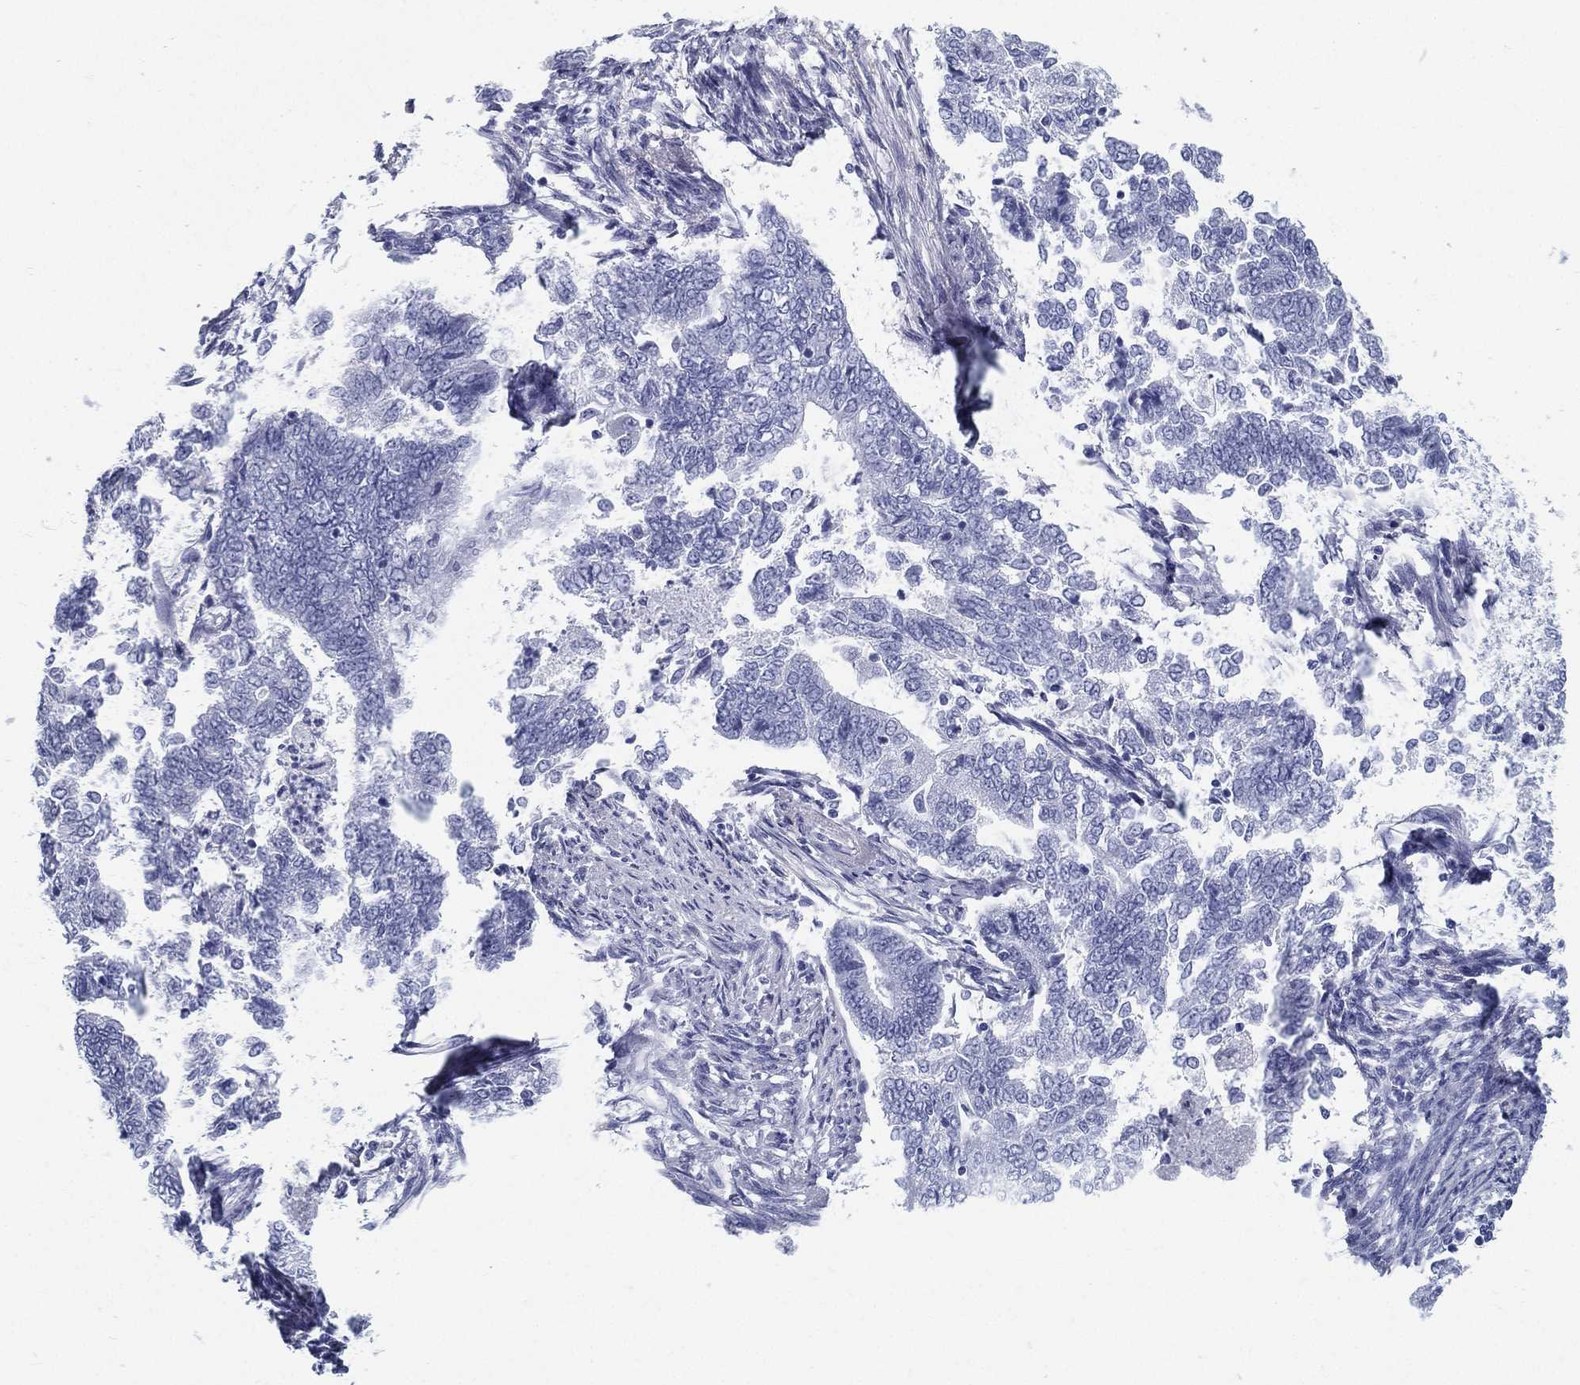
{"staining": {"intensity": "negative", "quantity": "none", "location": "none"}, "tissue": "endometrial cancer", "cell_type": "Tumor cells", "image_type": "cancer", "snomed": [{"axis": "morphology", "description": "Adenocarcinoma, NOS"}, {"axis": "topography", "description": "Endometrium"}], "caption": "Image shows no protein expression in tumor cells of endometrial cancer tissue. Nuclei are stained in blue.", "gene": "ATP1B2", "patient": {"sex": "female", "age": 65}}